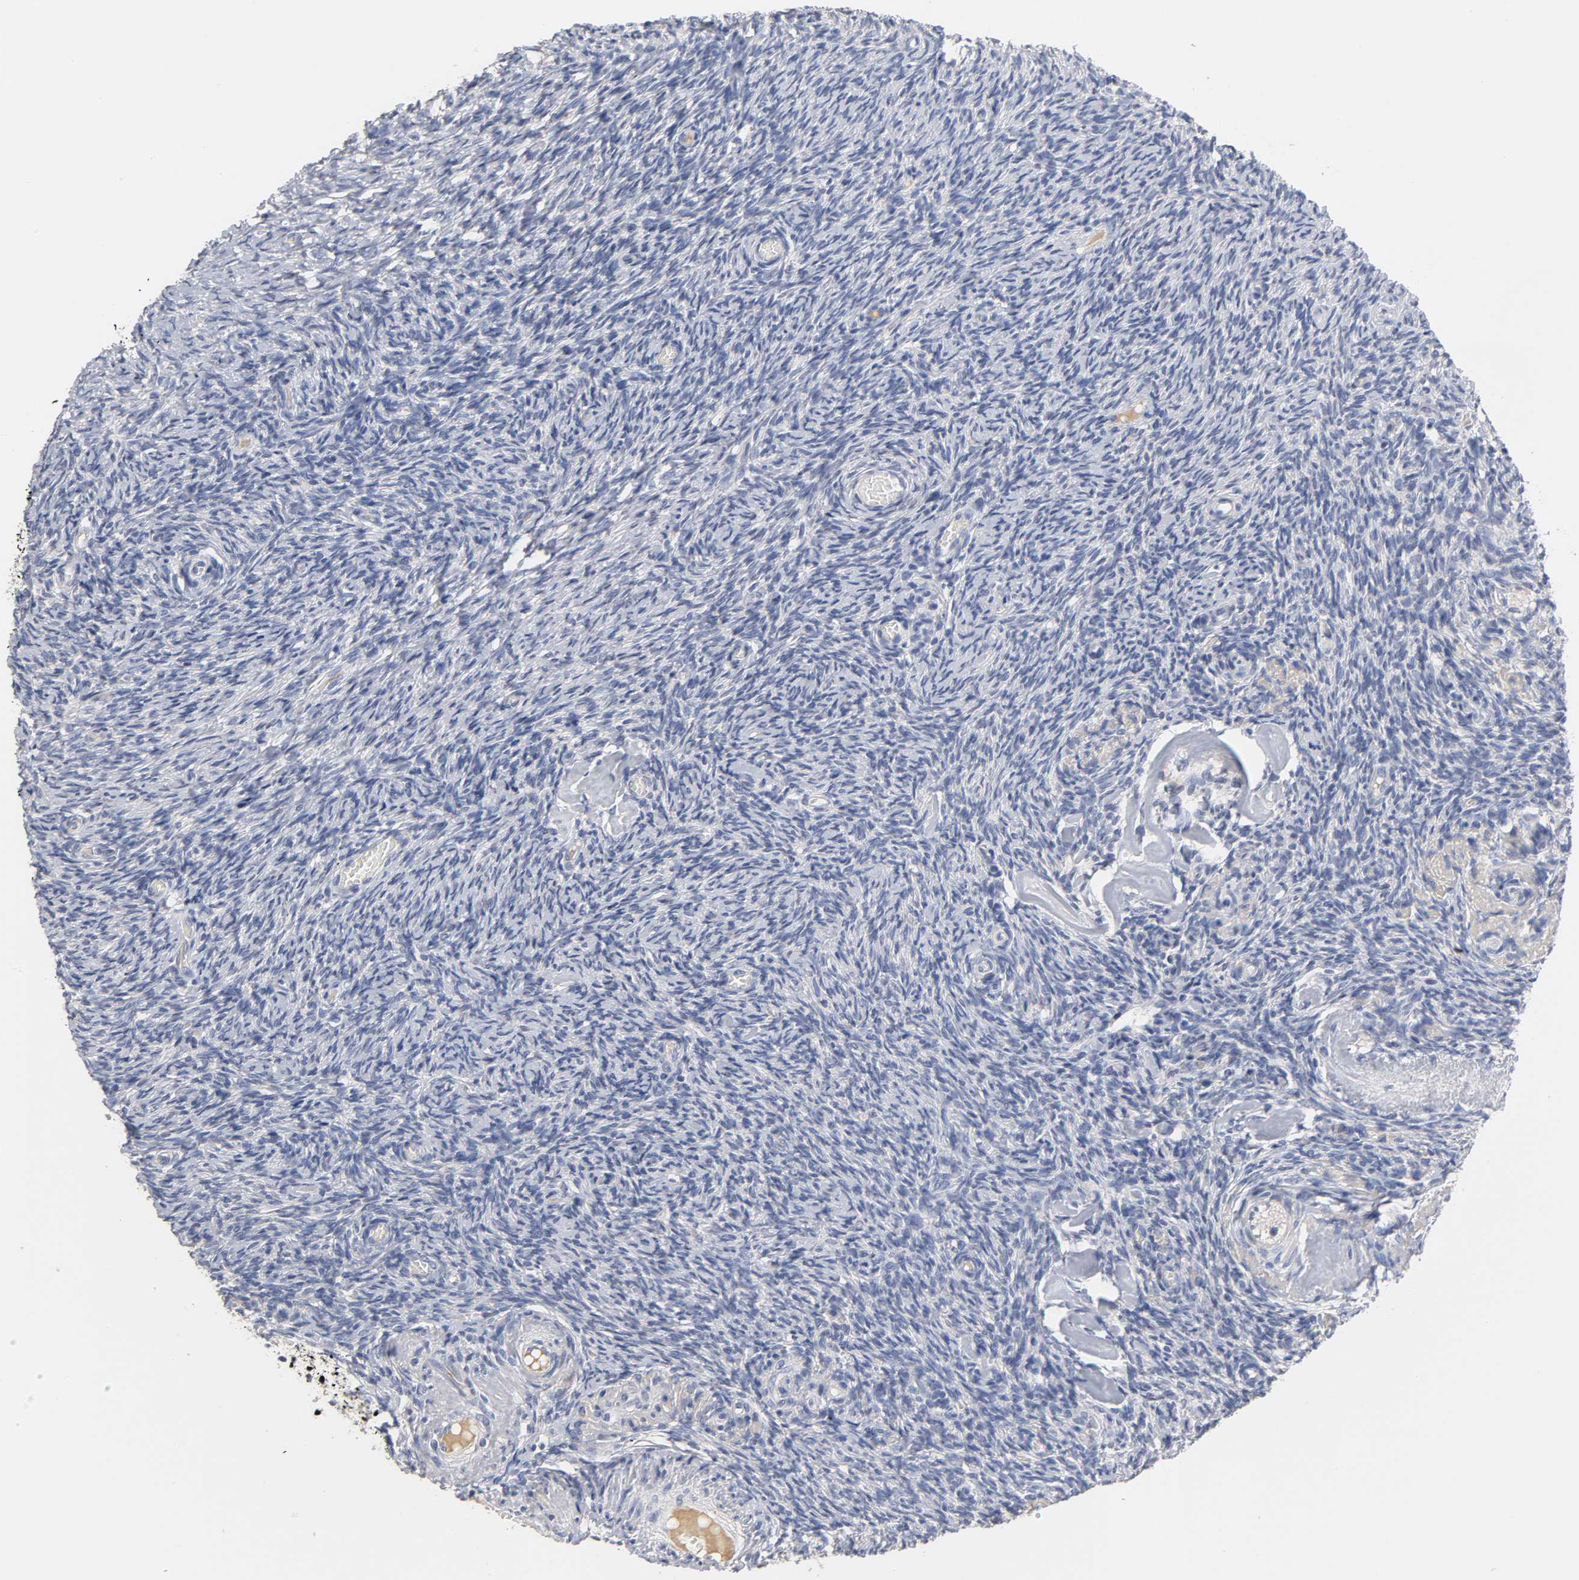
{"staining": {"intensity": "negative", "quantity": "none", "location": "none"}, "tissue": "ovary", "cell_type": "Ovarian stroma cells", "image_type": "normal", "snomed": [{"axis": "morphology", "description": "Normal tissue, NOS"}, {"axis": "topography", "description": "Ovary"}], "caption": "Protein analysis of unremarkable ovary displays no significant staining in ovarian stroma cells.", "gene": "OVOL1", "patient": {"sex": "female", "age": 60}}